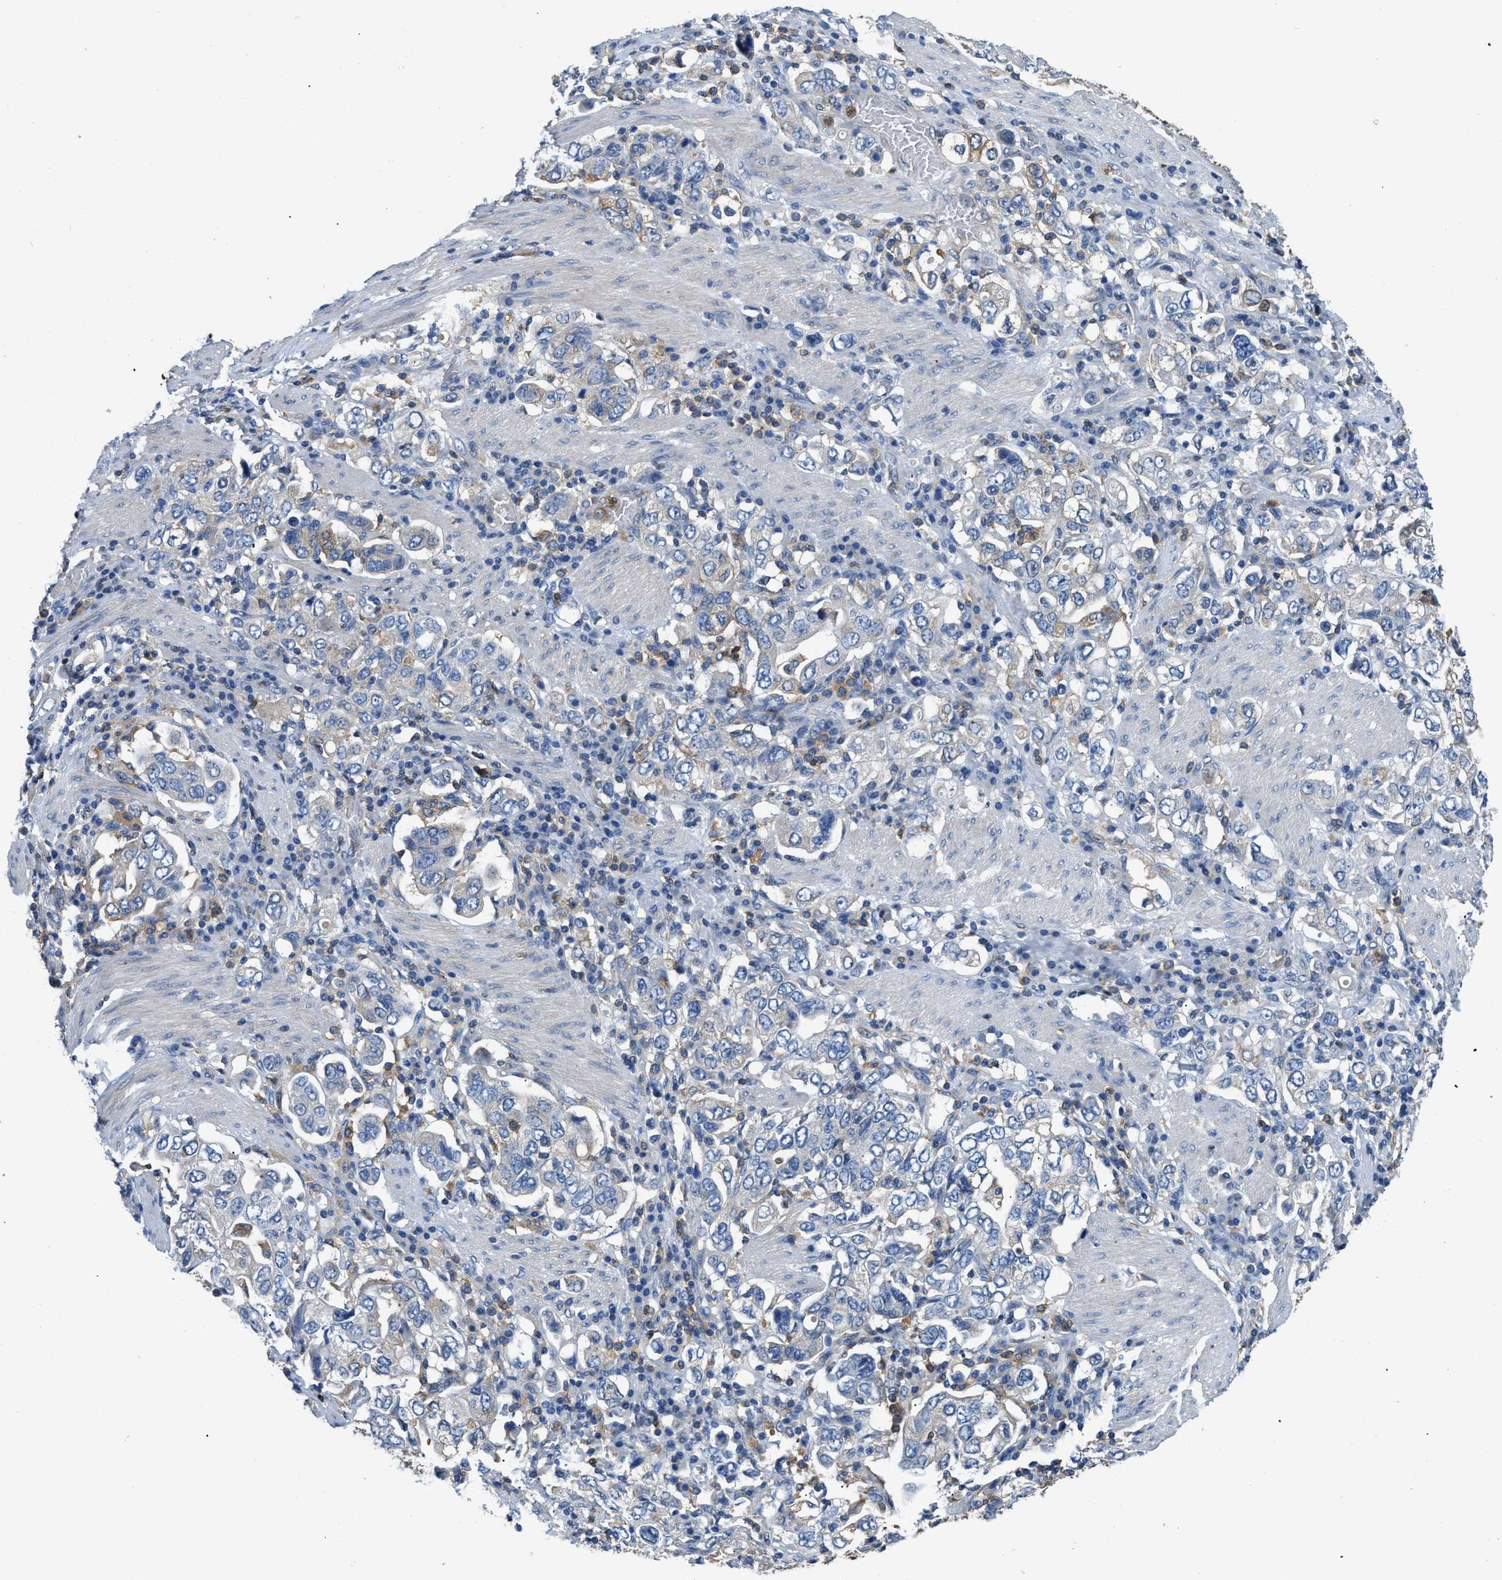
{"staining": {"intensity": "negative", "quantity": "none", "location": "none"}, "tissue": "stomach cancer", "cell_type": "Tumor cells", "image_type": "cancer", "snomed": [{"axis": "morphology", "description": "Adenocarcinoma, NOS"}, {"axis": "topography", "description": "Stomach, upper"}], "caption": "The photomicrograph reveals no staining of tumor cells in stomach cancer.", "gene": "PKM", "patient": {"sex": "male", "age": 62}}